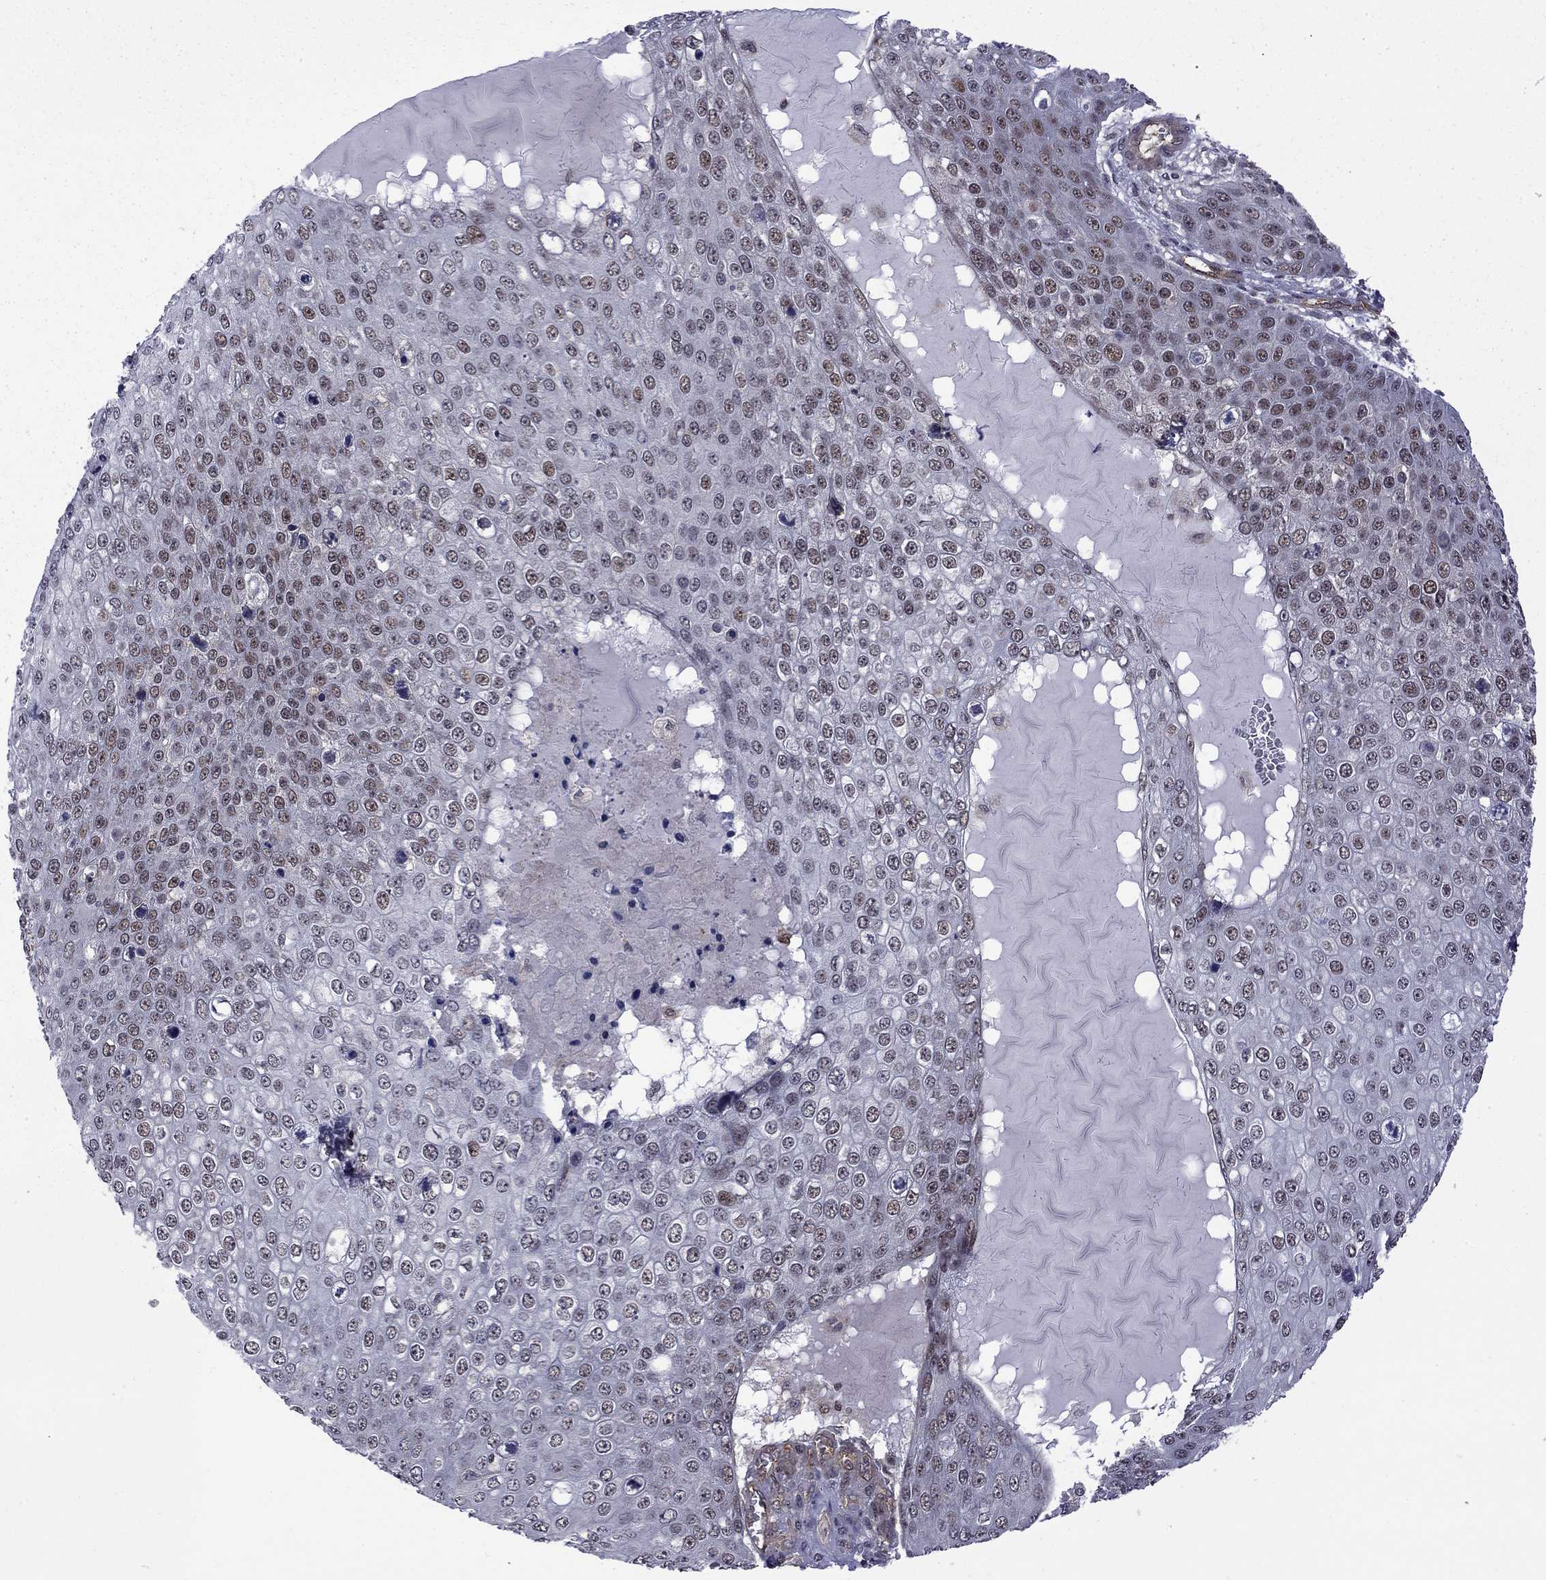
{"staining": {"intensity": "moderate", "quantity": "25%-75%", "location": "nuclear"}, "tissue": "skin cancer", "cell_type": "Tumor cells", "image_type": "cancer", "snomed": [{"axis": "morphology", "description": "Squamous cell carcinoma, NOS"}, {"axis": "topography", "description": "Skin"}], "caption": "Immunohistochemistry (DAB) staining of skin squamous cell carcinoma shows moderate nuclear protein expression in about 25%-75% of tumor cells. Ihc stains the protein in brown and the nuclei are stained blue.", "gene": "BRF1", "patient": {"sex": "male", "age": 71}}